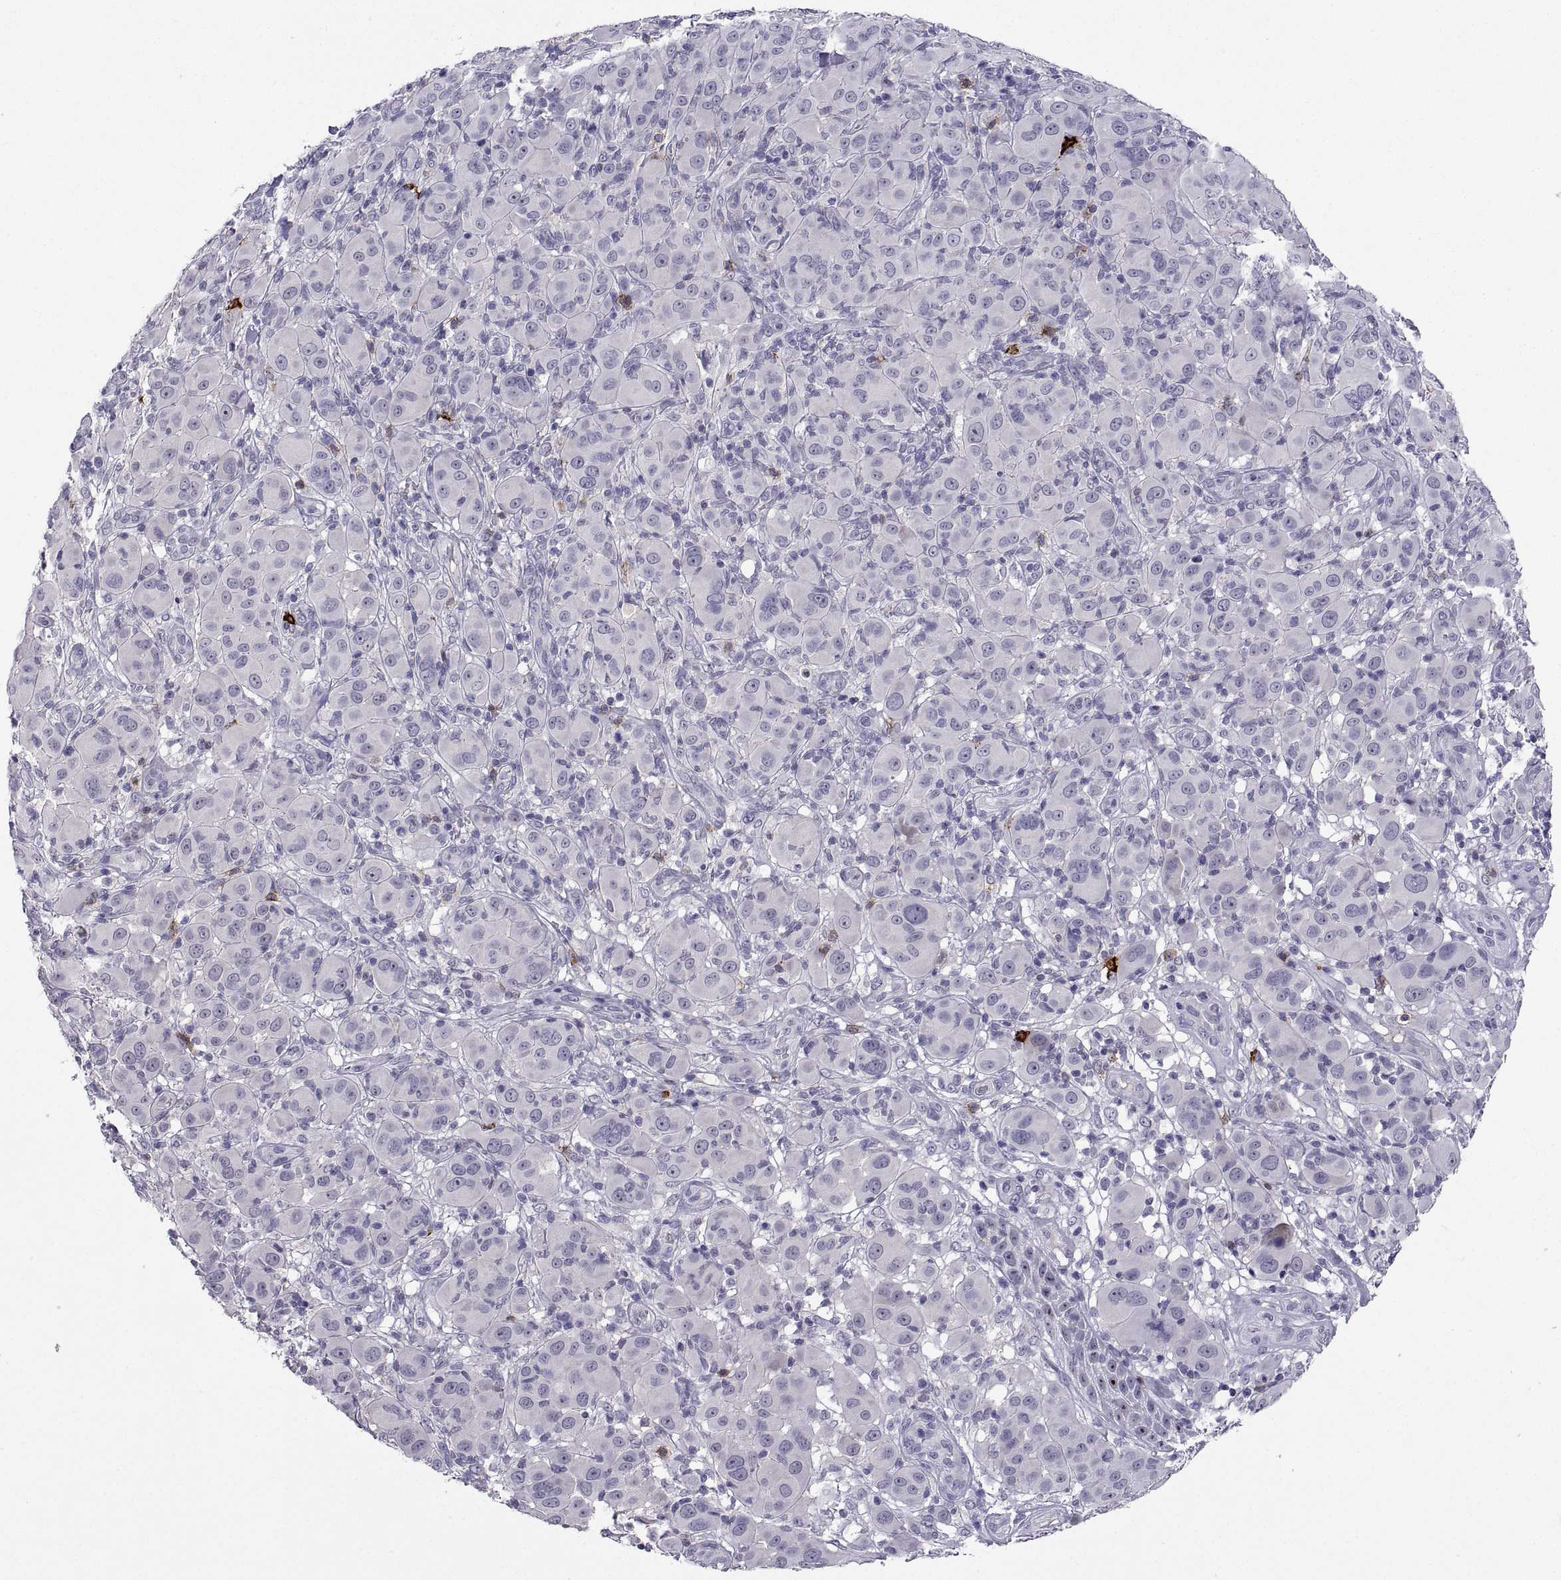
{"staining": {"intensity": "negative", "quantity": "none", "location": "none"}, "tissue": "melanoma", "cell_type": "Tumor cells", "image_type": "cancer", "snomed": [{"axis": "morphology", "description": "Malignant melanoma, NOS"}, {"axis": "topography", "description": "Skin"}], "caption": "Immunohistochemistry histopathology image of neoplastic tissue: human melanoma stained with DAB (3,3'-diaminobenzidine) exhibits no significant protein positivity in tumor cells.", "gene": "MS4A1", "patient": {"sex": "female", "age": 87}}